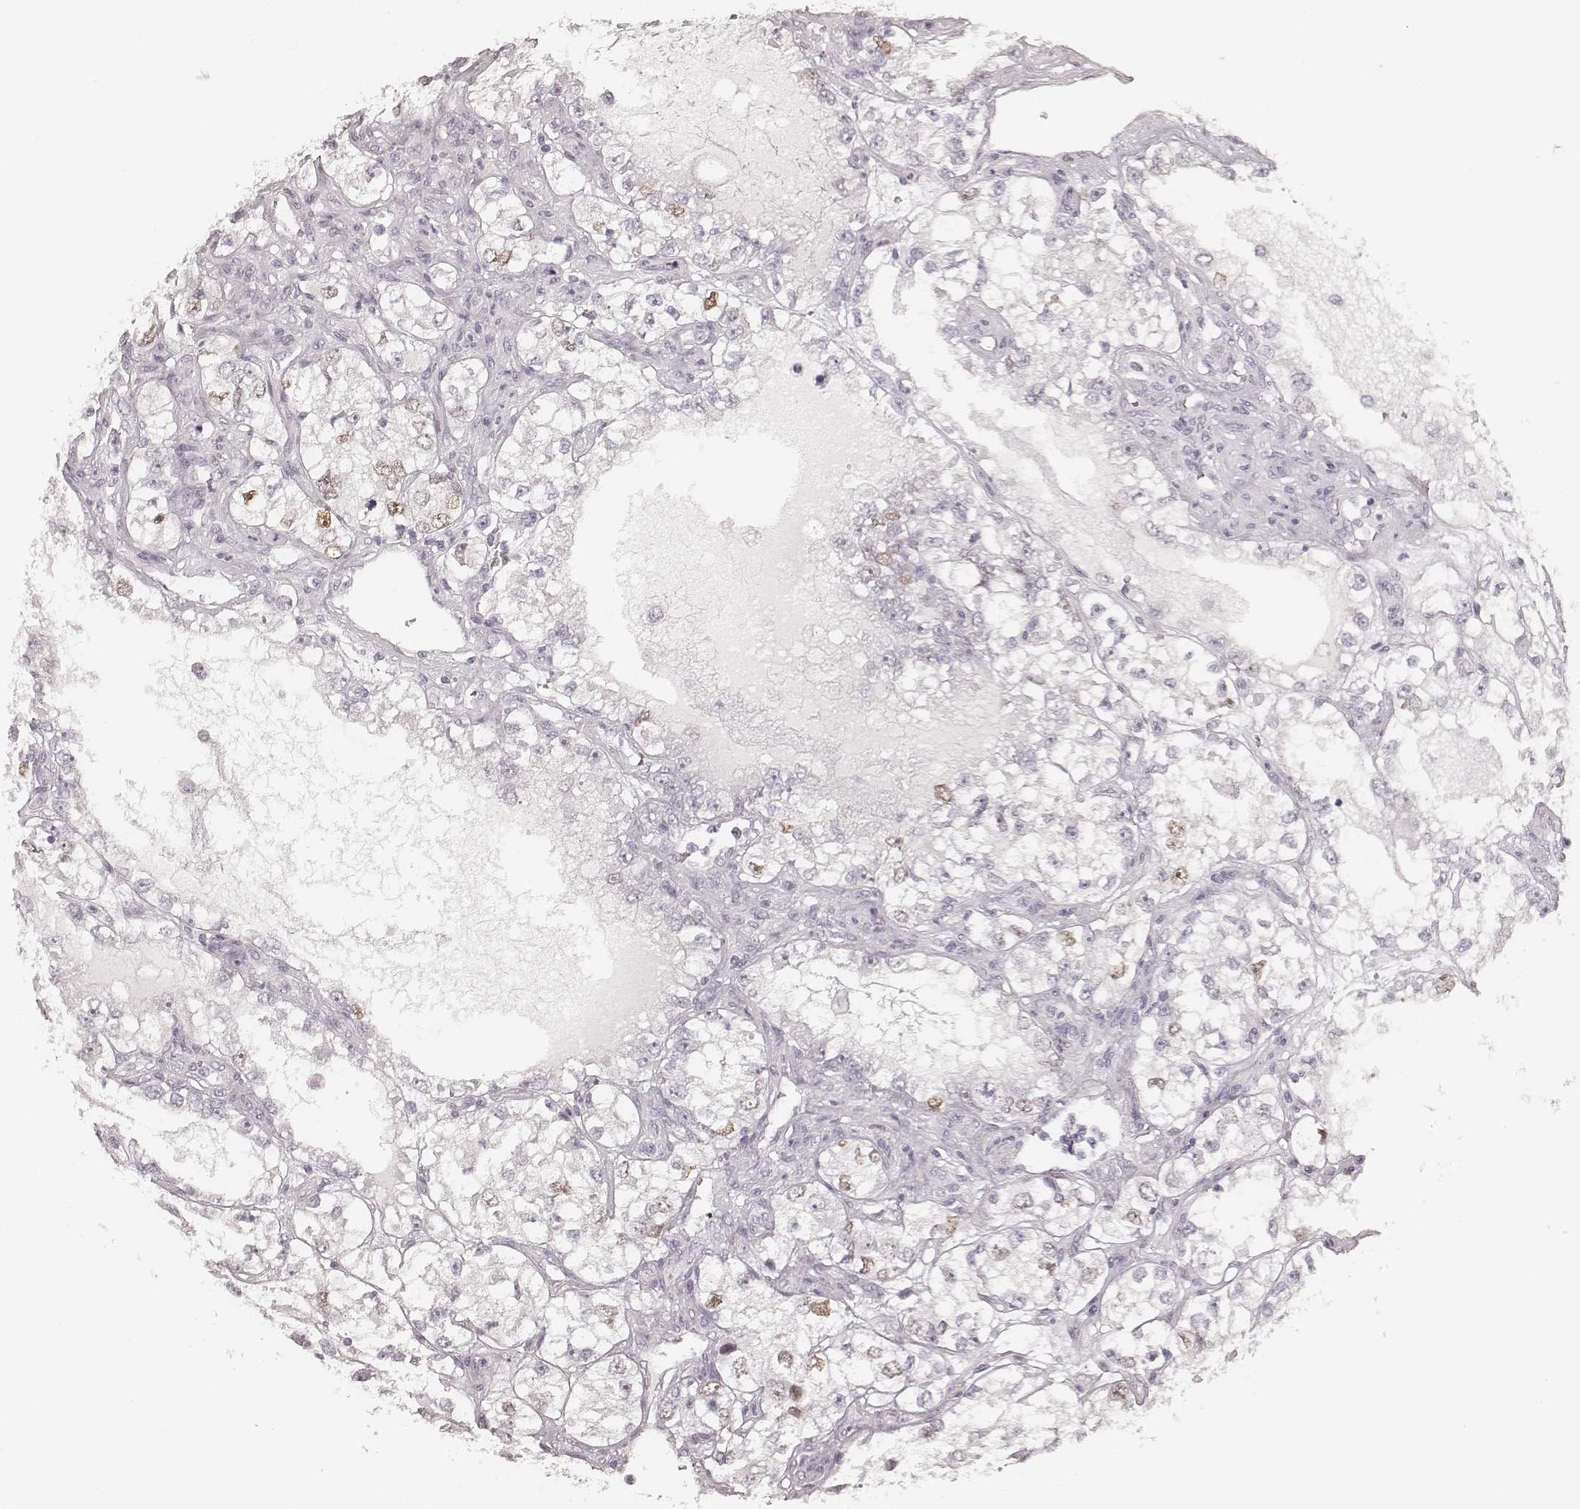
{"staining": {"intensity": "negative", "quantity": "none", "location": "none"}, "tissue": "renal cancer", "cell_type": "Tumor cells", "image_type": "cancer", "snomed": [{"axis": "morphology", "description": "Adenocarcinoma, NOS"}, {"axis": "topography", "description": "Kidney"}], "caption": "Human adenocarcinoma (renal) stained for a protein using immunohistochemistry exhibits no staining in tumor cells.", "gene": "TEX37", "patient": {"sex": "female", "age": 59}}